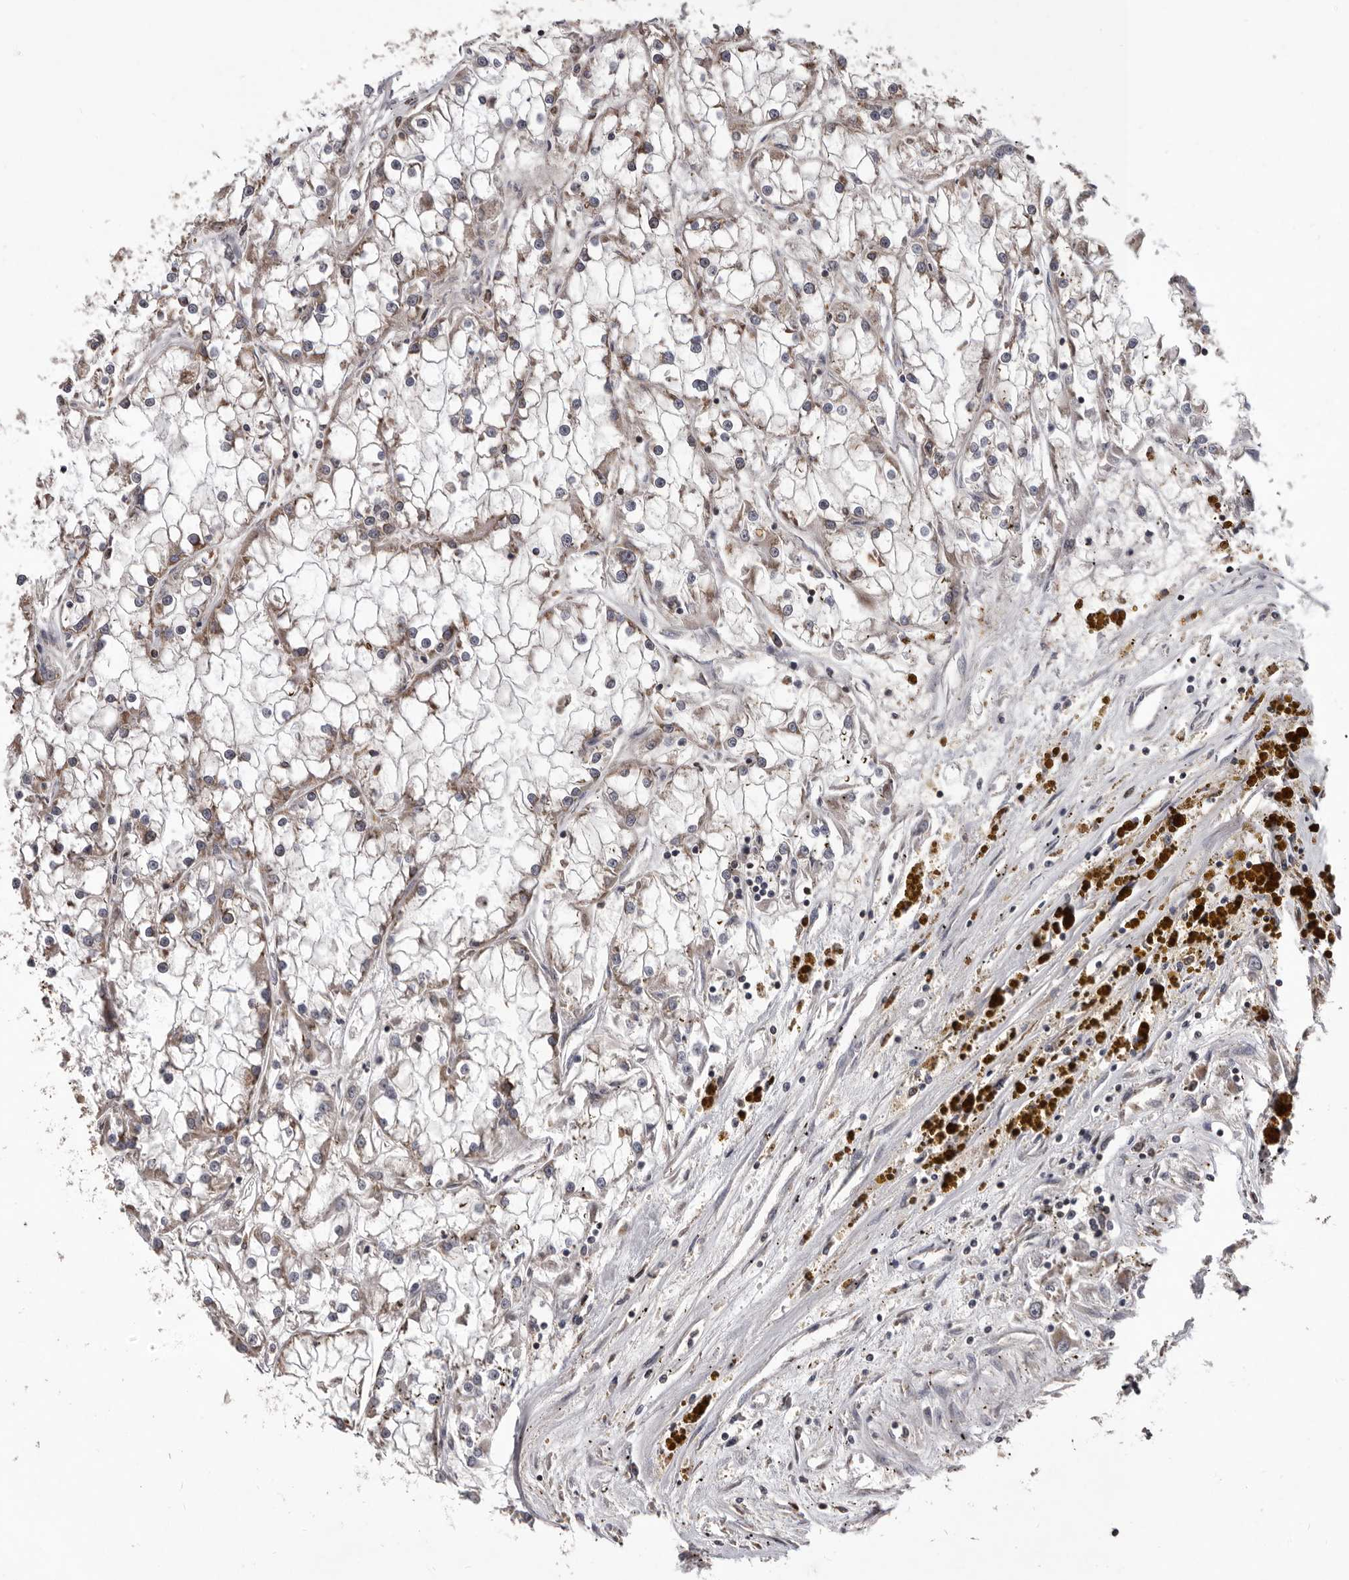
{"staining": {"intensity": "negative", "quantity": "none", "location": "none"}, "tissue": "renal cancer", "cell_type": "Tumor cells", "image_type": "cancer", "snomed": [{"axis": "morphology", "description": "Adenocarcinoma, NOS"}, {"axis": "topography", "description": "Kidney"}], "caption": "DAB (3,3'-diaminobenzidine) immunohistochemical staining of adenocarcinoma (renal) shows no significant expression in tumor cells.", "gene": "GADD45B", "patient": {"sex": "female", "age": 52}}